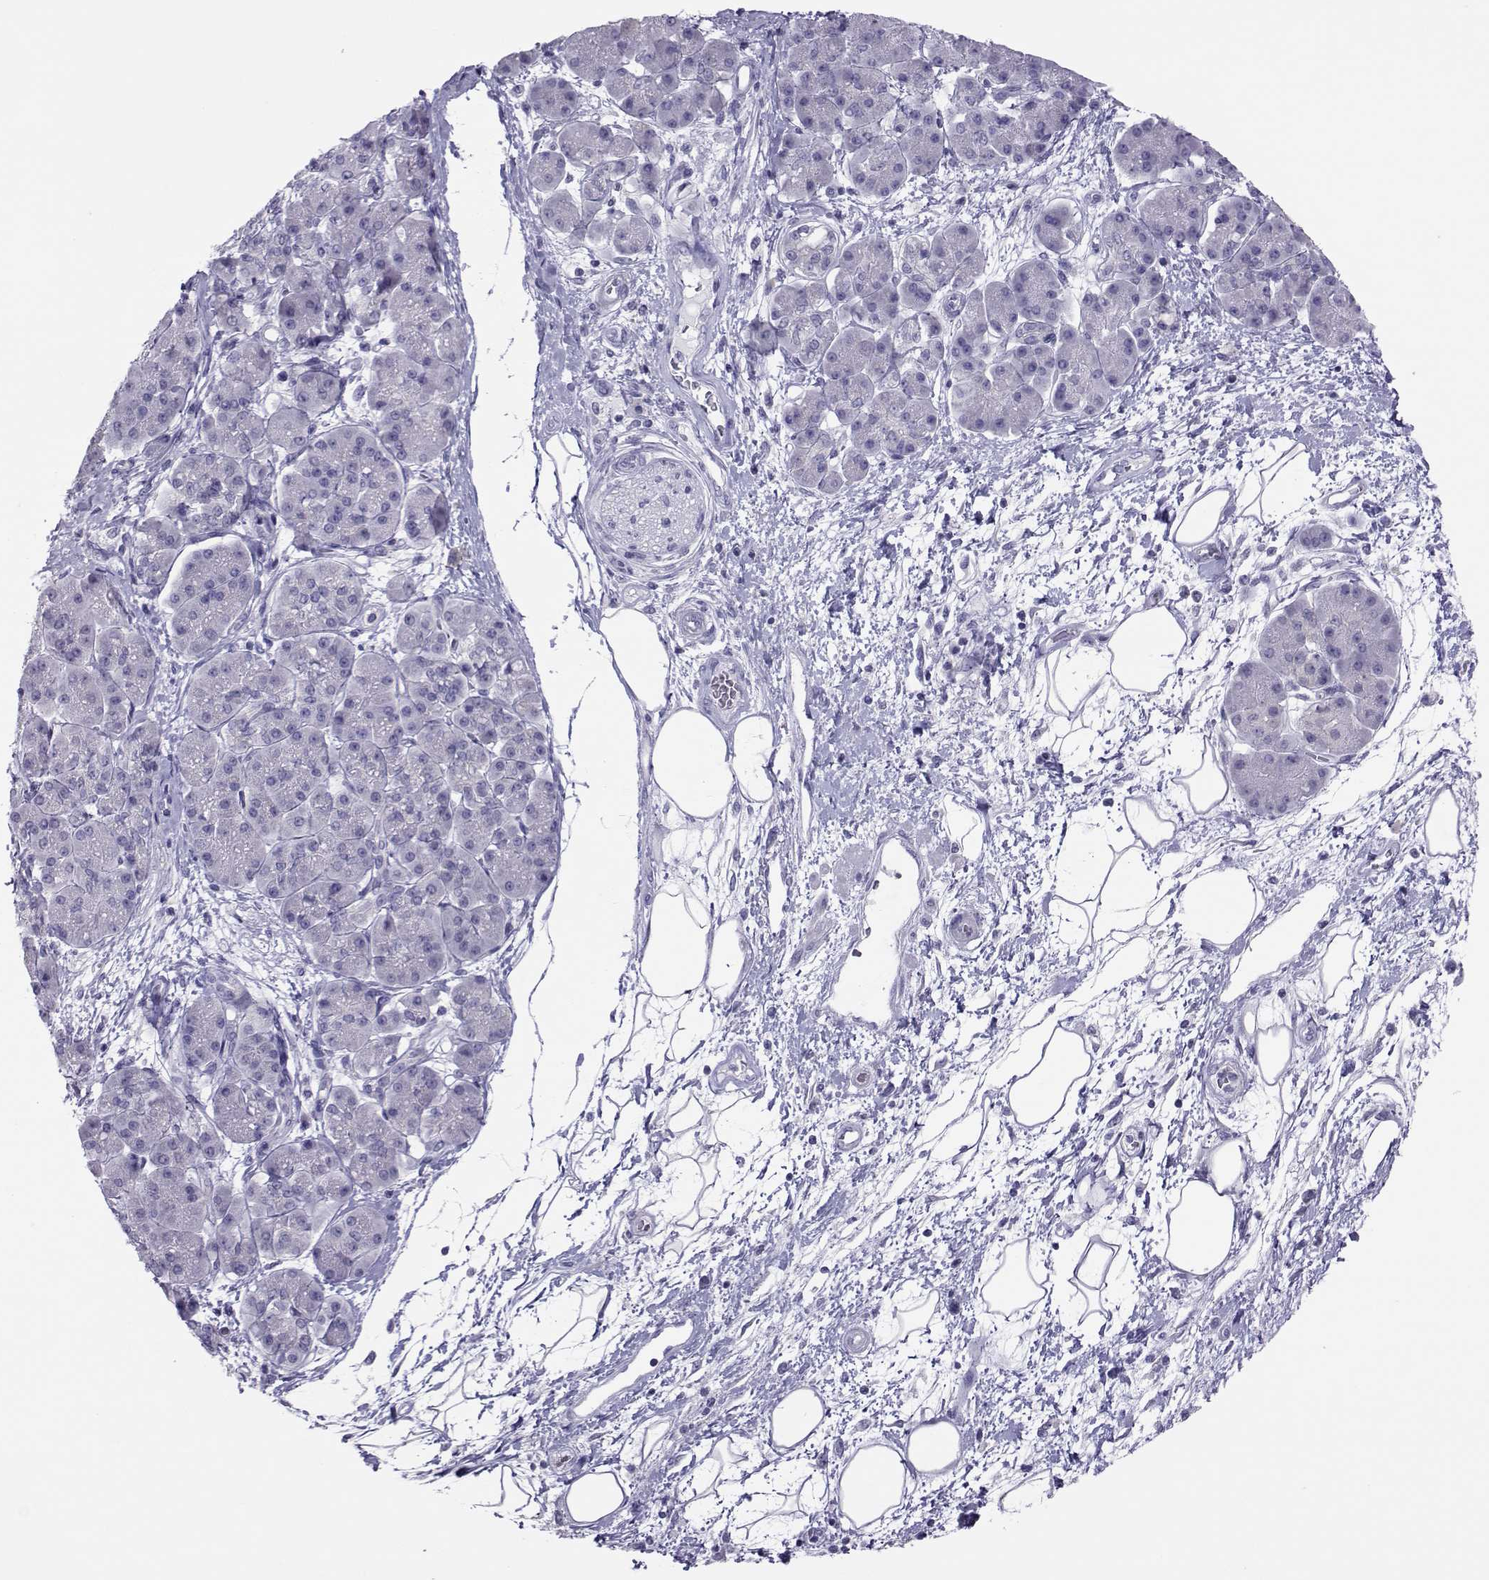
{"staining": {"intensity": "negative", "quantity": "none", "location": "none"}, "tissue": "pancreatic cancer", "cell_type": "Tumor cells", "image_type": "cancer", "snomed": [{"axis": "morphology", "description": "Adenocarcinoma, NOS"}, {"axis": "topography", "description": "Pancreas"}], "caption": "Tumor cells show no significant expression in adenocarcinoma (pancreatic).", "gene": "TRPM7", "patient": {"sex": "female", "age": 73}}